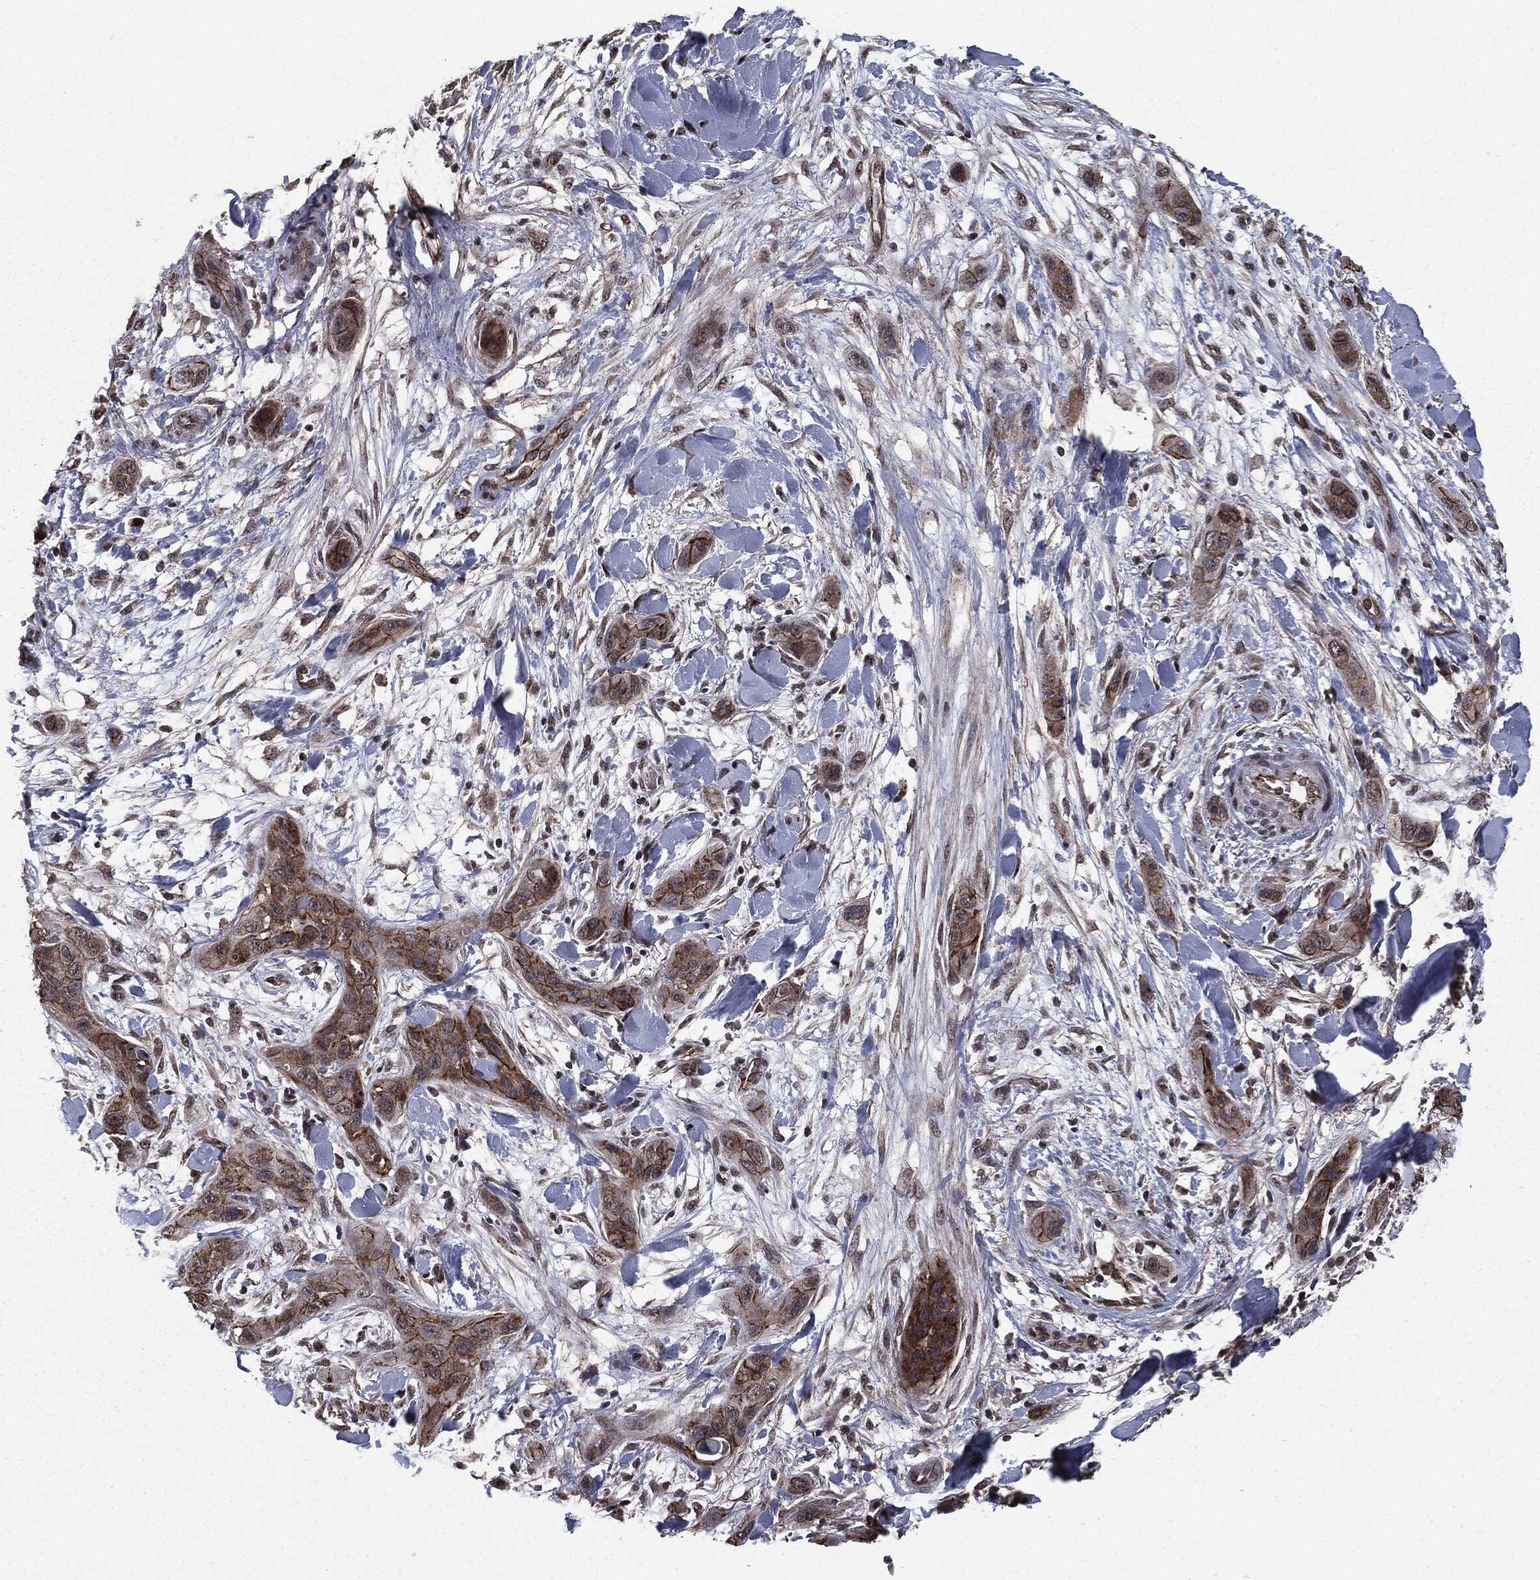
{"staining": {"intensity": "strong", "quantity": ">75%", "location": "cytoplasmic/membranous"}, "tissue": "skin cancer", "cell_type": "Tumor cells", "image_type": "cancer", "snomed": [{"axis": "morphology", "description": "Squamous cell carcinoma, NOS"}, {"axis": "topography", "description": "Skin"}], "caption": "Immunohistochemistry (IHC) (DAB (3,3'-diaminobenzidine)) staining of skin squamous cell carcinoma displays strong cytoplasmic/membranous protein expression in approximately >75% of tumor cells. The staining was performed using DAB (3,3'-diaminobenzidine) to visualize the protein expression in brown, while the nuclei were stained in blue with hematoxylin (Magnification: 20x).", "gene": "PTPA", "patient": {"sex": "male", "age": 78}}